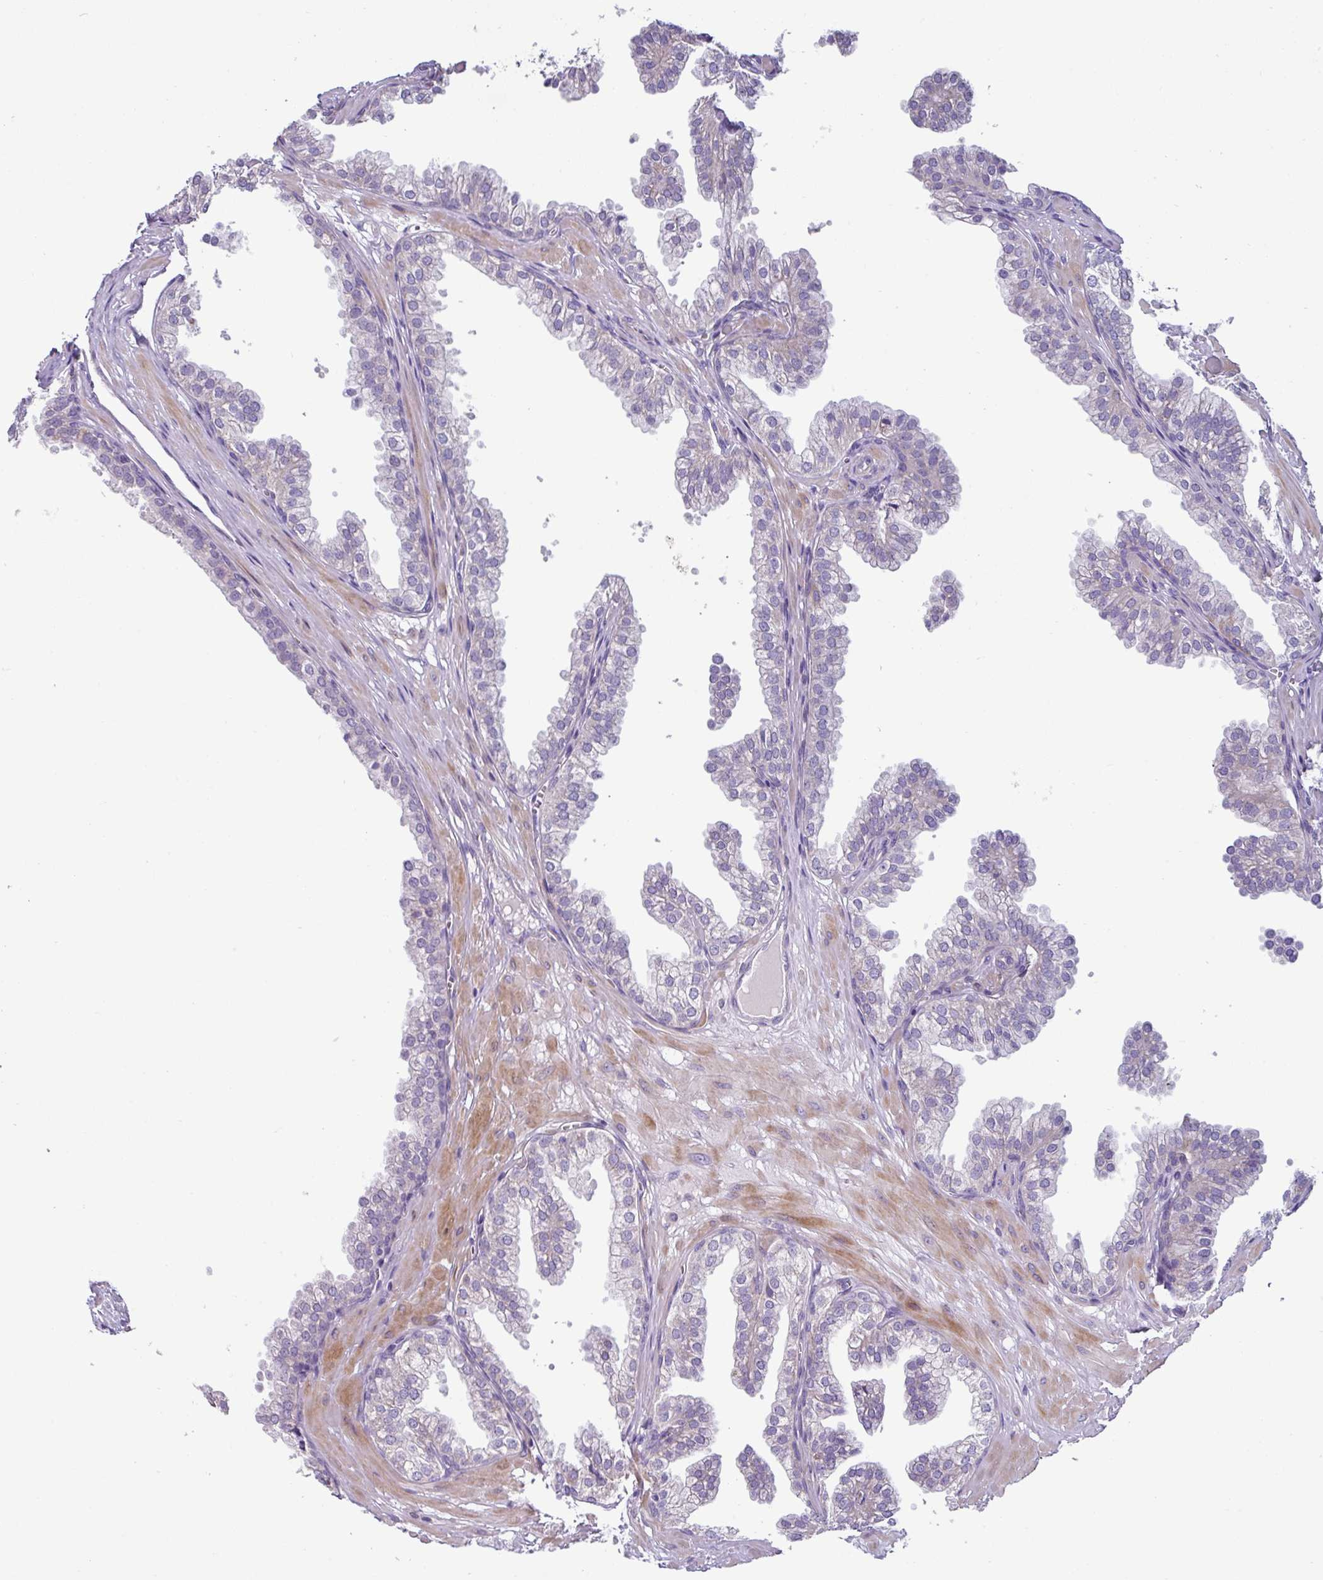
{"staining": {"intensity": "negative", "quantity": "none", "location": "none"}, "tissue": "prostate", "cell_type": "Glandular cells", "image_type": "normal", "snomed": [{"axis": "morphology", "description": "Normal tissue, NOS"}, {"axis": "topography", "description": "Prostate"}, {"axis": "topography", "description": "Peripheral nerve tissue"}], "caption": "DAB immunohistochemical staining of benign prostate reveals no significant expression in glandular cells. Nuclei are stained in blue.", "gene": "RGS16", "patient": {"sex": "male", "age": 55}}